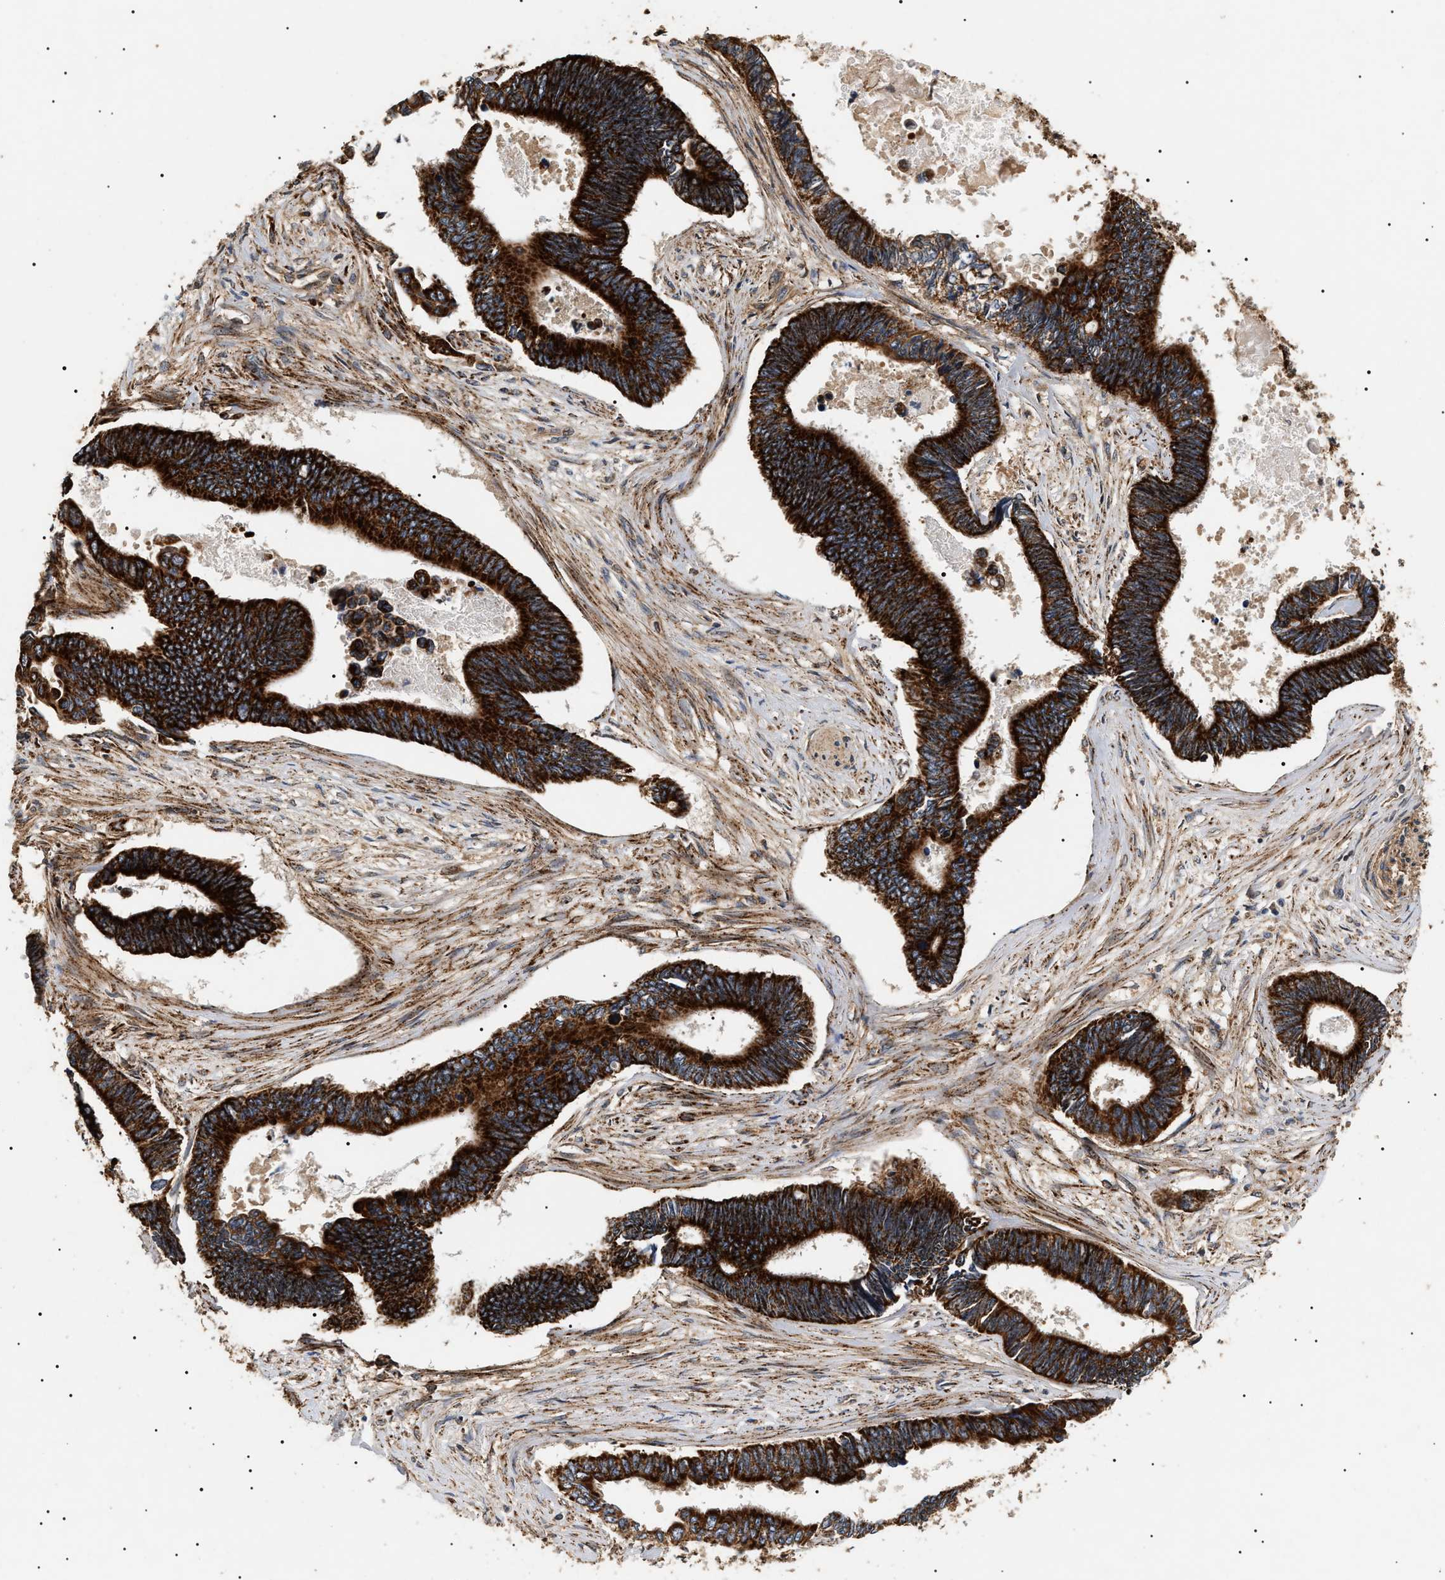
{"staining": {"intensity": "strong", "quantity": ">75%", "location": "cytoplasmic/membranous"}, "tissue": "pancreatic cancer", "cell_type": "Tumor cells", "image_type": "cancer", "snomed": [{"axis": "morphology", "description": "Adenocarcinoma, NOS"}, {"axis": "topography", "description": "Pancreas"}], "caption": "Pancreatic cancer (adenocarcinoma) stained with DAB (3,3'-diaminobenzidine) IHC shows high levels of strong cytoplasmic/membranous expression in approximately >75% of tumor cells.", "gene": "ZBTB26", "patient": {"sex": "female", "age": 70}}